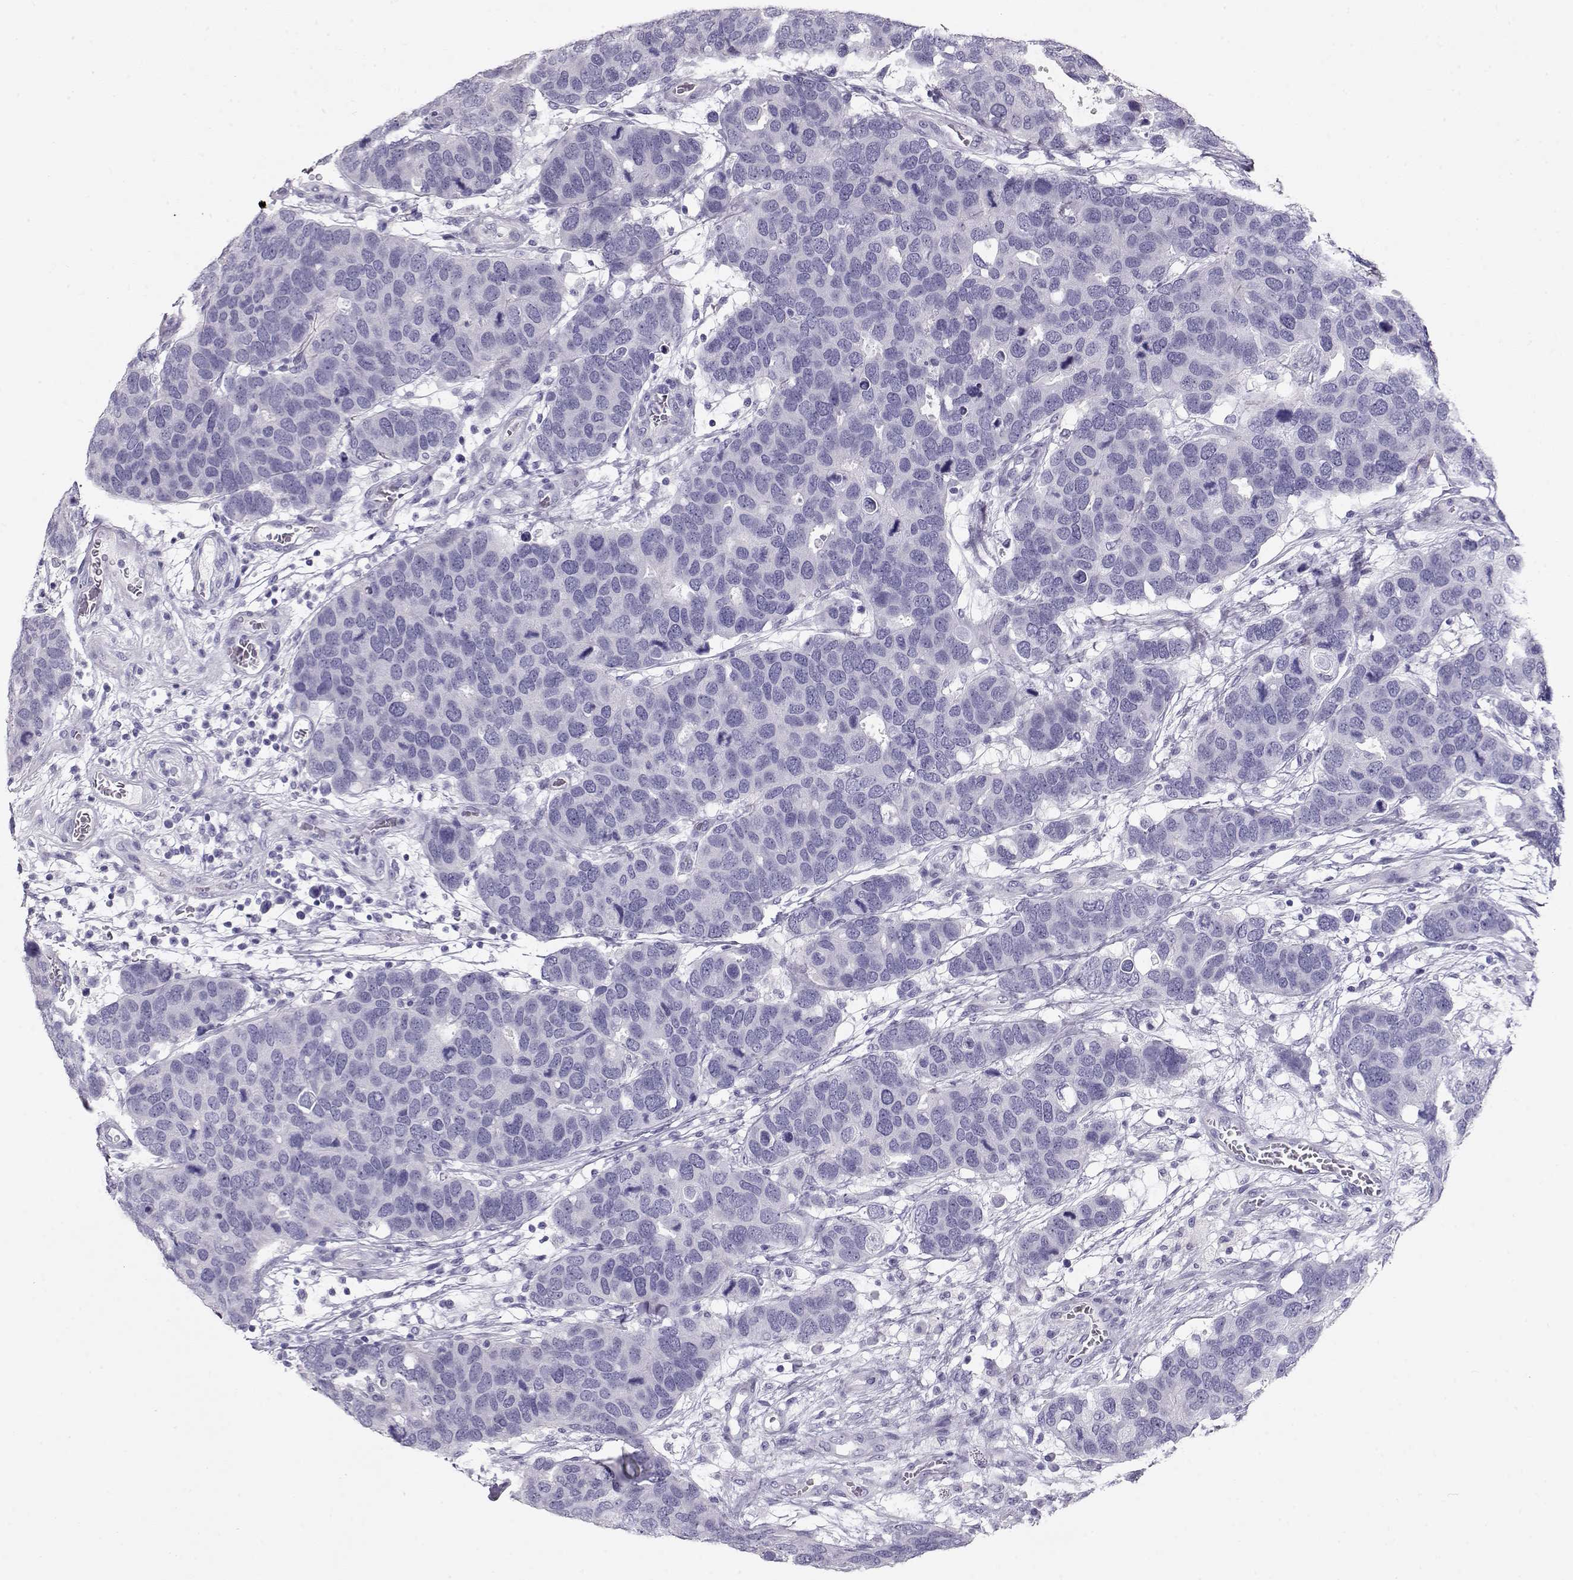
{"staining": {"intensity": "negative", "quantity": "none", "location": "none"}, "tissue": "breast cancer", "cell_type": "Tumor cells", "image_type": "cancer", "snomed": [{"axis": "morphology", "description": "Duct carcinoma"}, {"axis": "topography", "description": "Breast"}], "caption": "The image displays no significant positivity in tumor cells of breast cancer (invasive ductal carcinoma).", "gene": "ACTN2", "patient": {"sex": "female", "age": 83}}